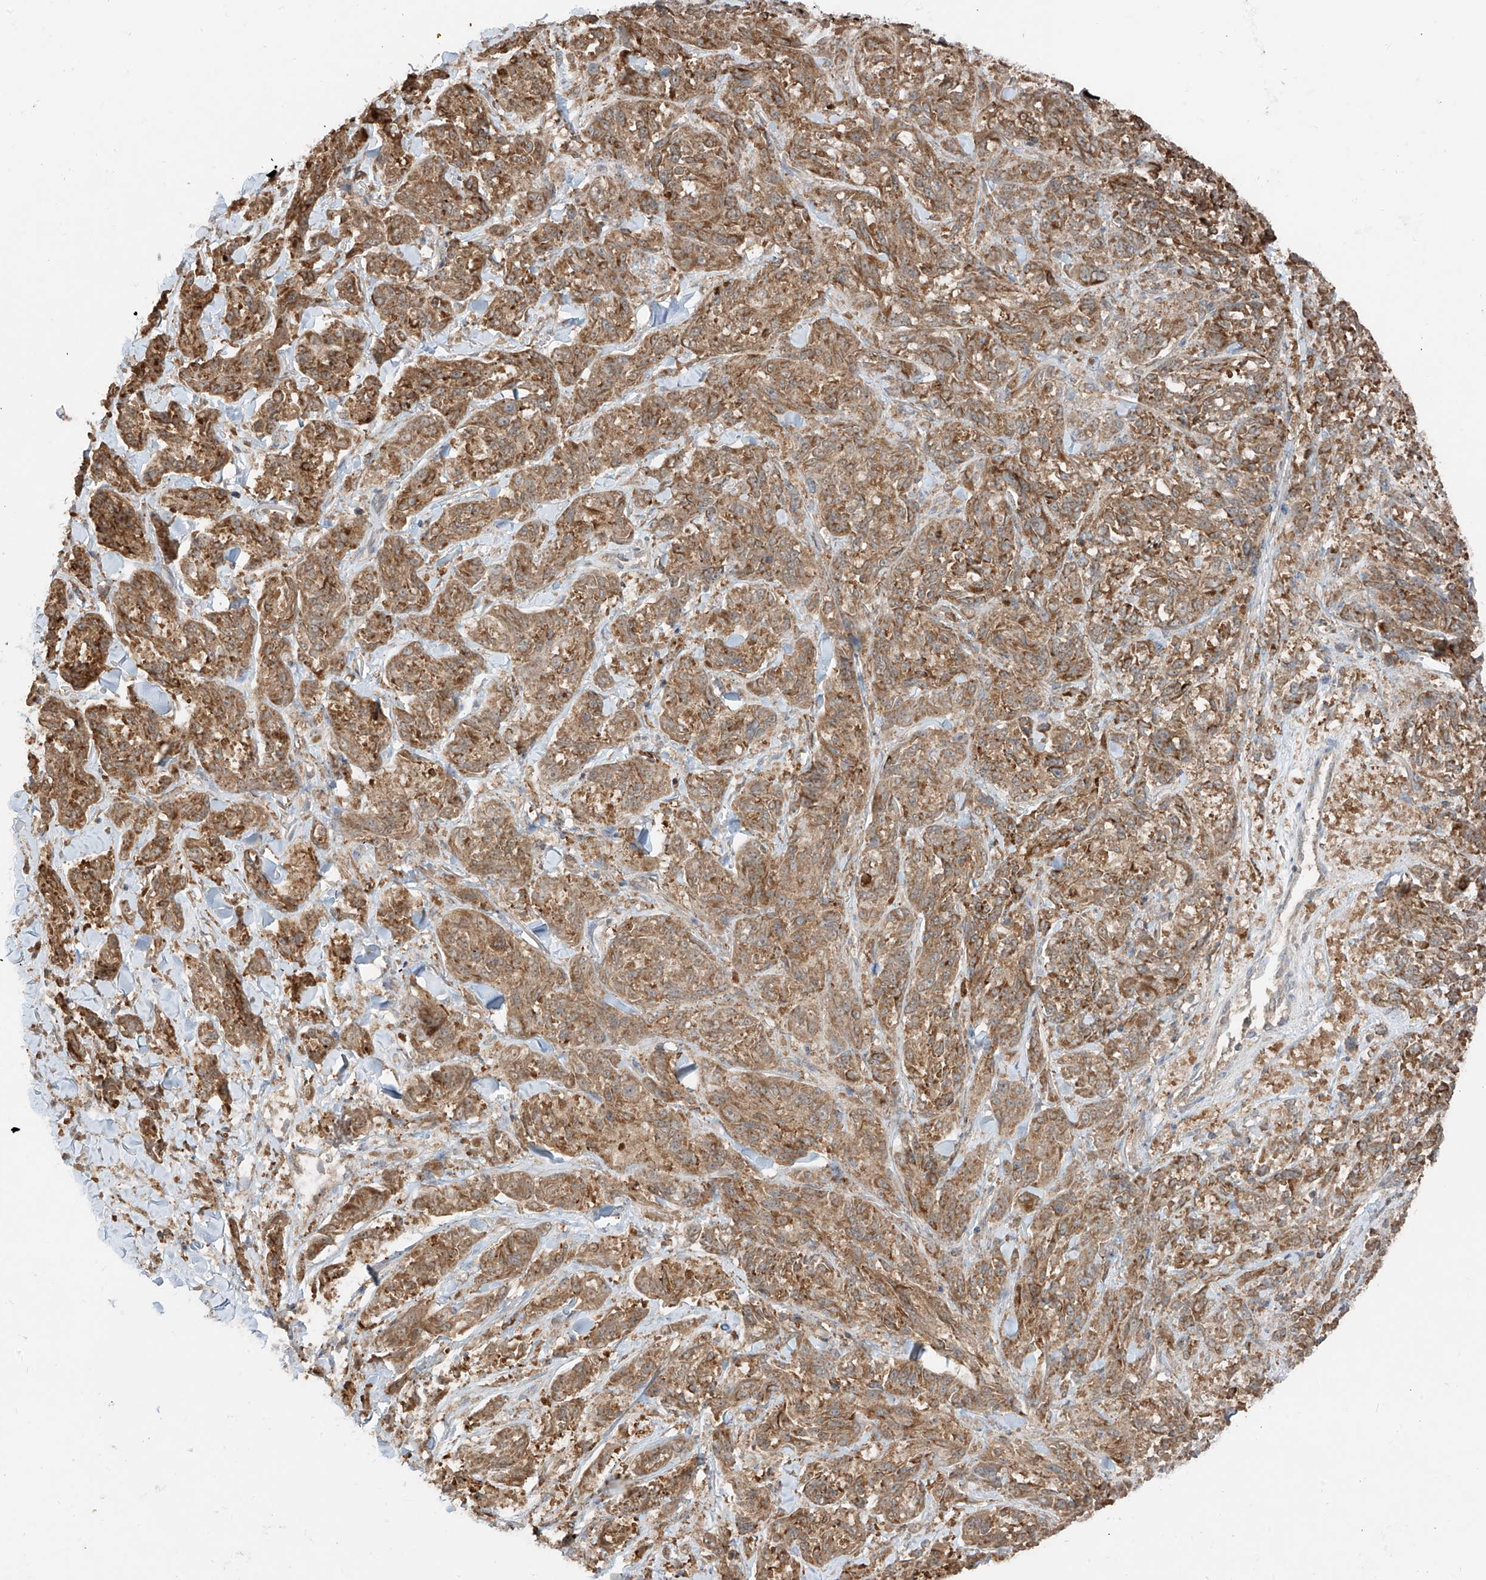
{"staining": {"intensity": "moderate", "quantity": ">75%", "location": "cytoplasmic/membranous"}, "tissue": "melanoma", "cell_type": "Tumor cells", "image_type": "cancer", "snomed": [{"axis": "morphology", "description": "Malignant melanoma, NOS"}, {"axis": "topography", "description": "Skin"}], "caption": "A brown stain labels moderate cytoplasmic/membranous staining of a protein in malignant melanoma tumor cells.", "gene": "ETHE1", "patient": {"sex": "male", "age": 53}}